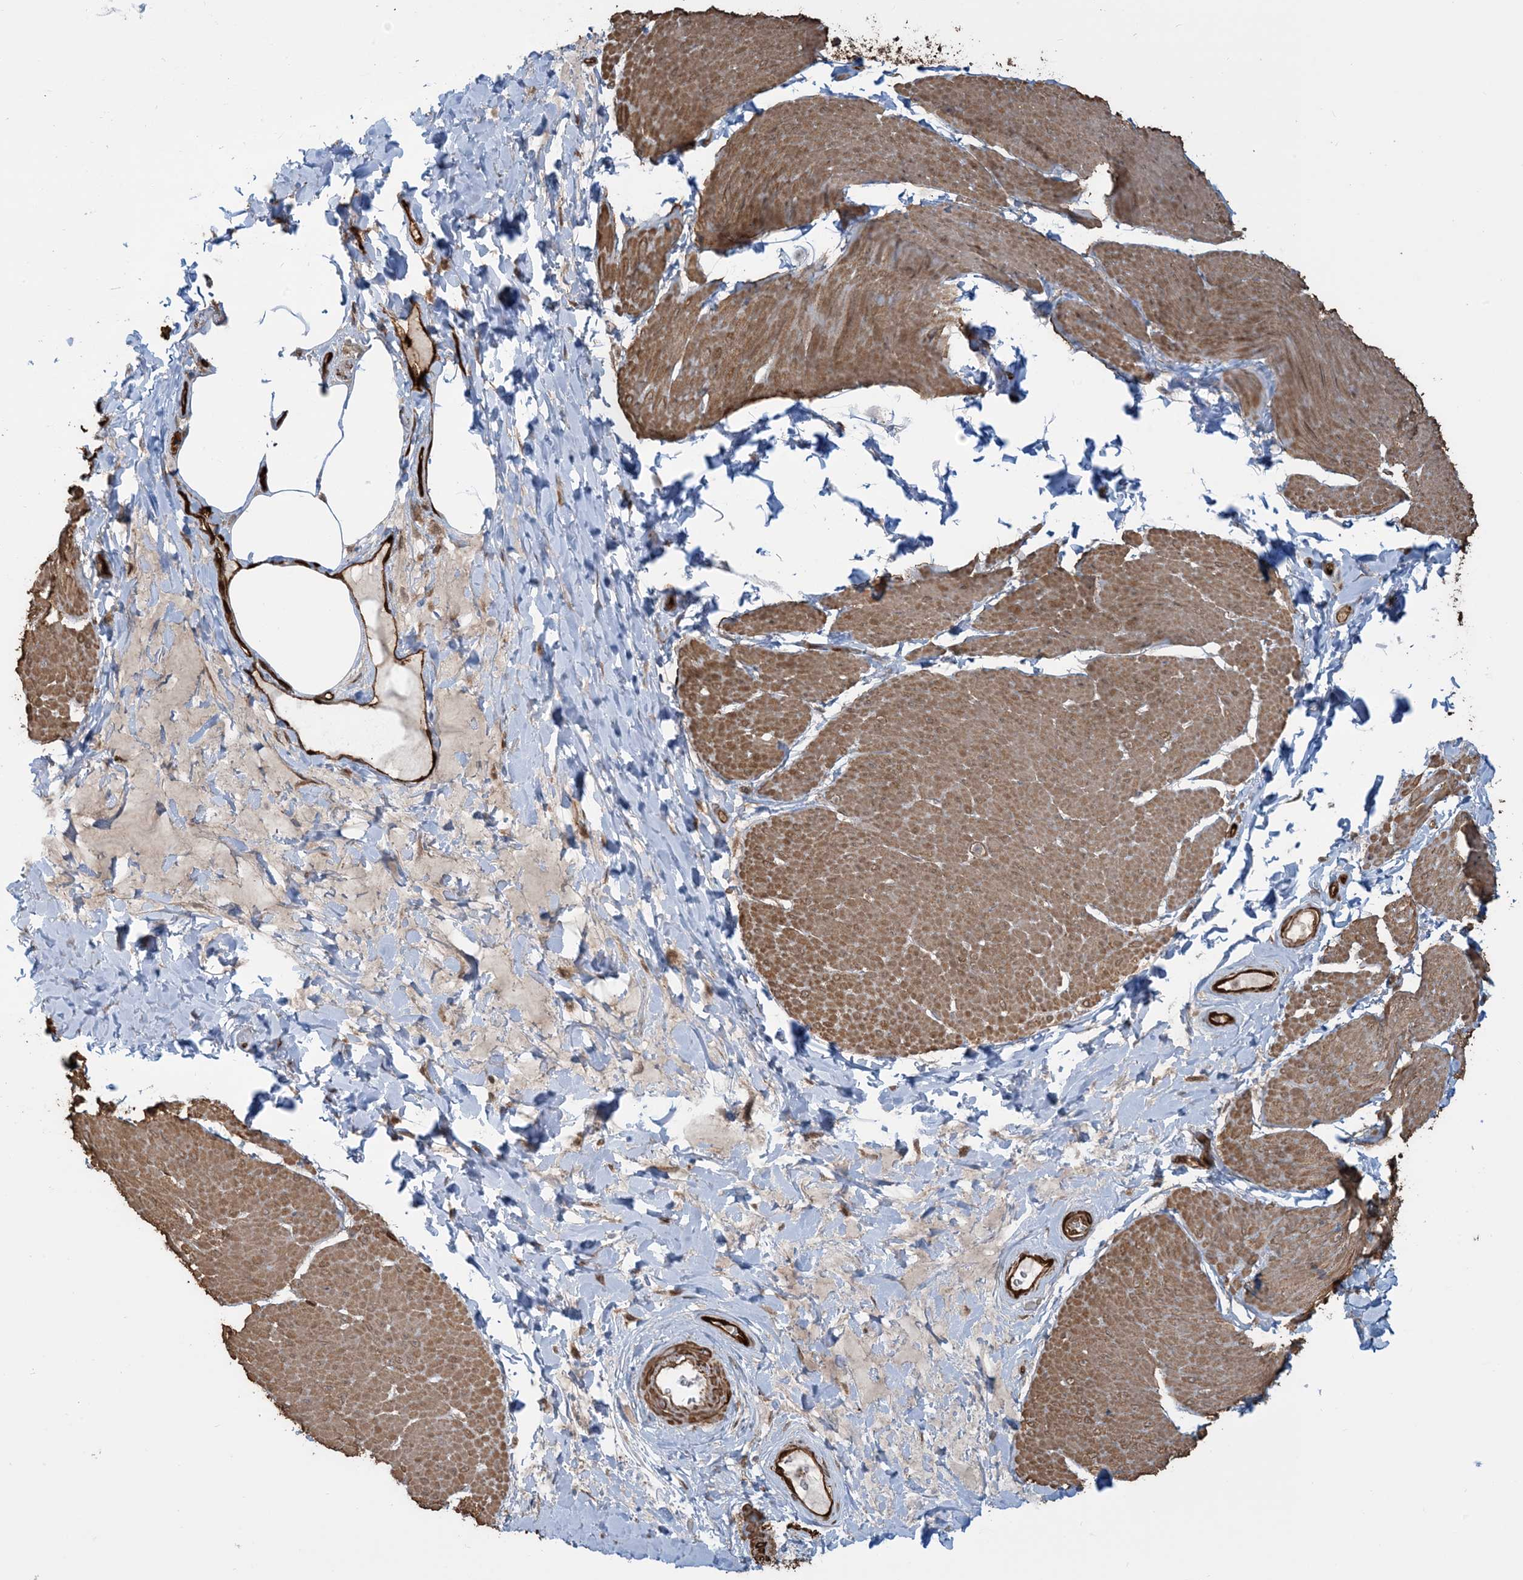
{"staining": {"intensity": "moderate", "quantity": ">75%", "location": "cytoplasmic/membranous"}, "tissue": "smooth muscle", "cell_type": "Smooth muscle cells", "image_type": "normal", "snomed": [{"axis": "morphology", "description": "Urothelial carcinoma, High grade"}, {"axis": "topography", "description": "Urinary bladder"}], "caption": "This is a histology image of immunohistochemistry (IHC) staining of unremarkable smooth muscle, which shows moderate positivity in the cytoplasmic/membranous of smooth muscle cells.", "gene": "PPM1F", "patient": {"sex": "male", "age": 46}}